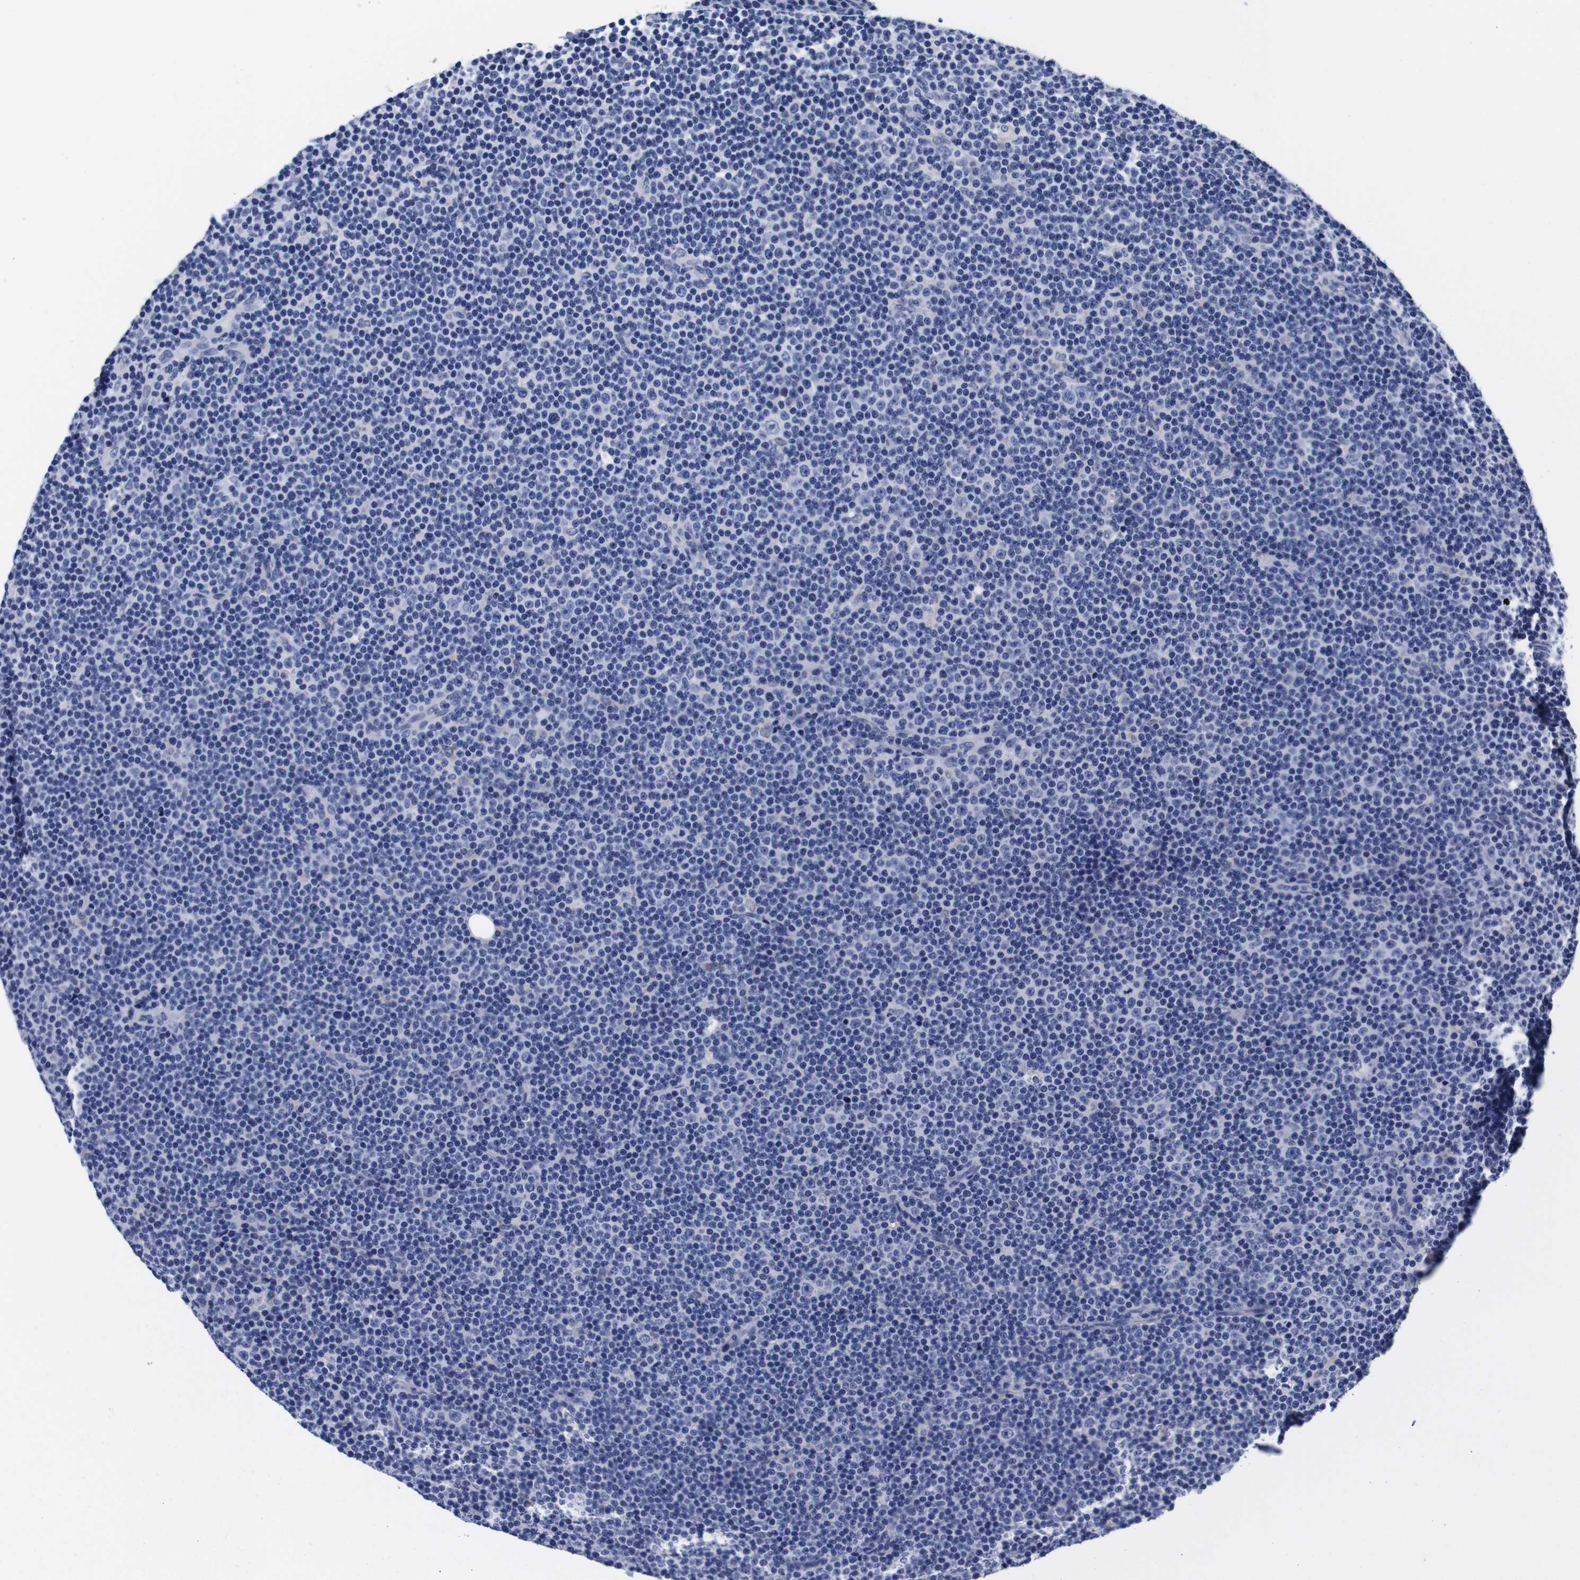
{"staining": {"intensity": "negative", "quantity": "none", "location": "none"}, "tissue": "lymphoma", "cell_type": "Tumor cells", "image_type": "cancer", "snomed": [{"axis": "morphology", "description": "Malignant lymphoma, non-Hodgkin's type, Low grade"}, {"axis": "topography", "description": "Lymph node"}], "caption": "DAB (3,3'-diaminobenzidine) immunohistochemical staining of malignant lymphoma, non-Hodgkin's type (low-grade) shows no significant positivity in tumor cells. (DAB IHC visualized using brightfield microscopy, high magnification).", "gene": "CLEC4G", "patient": {"sex": "female", "age": 67}}